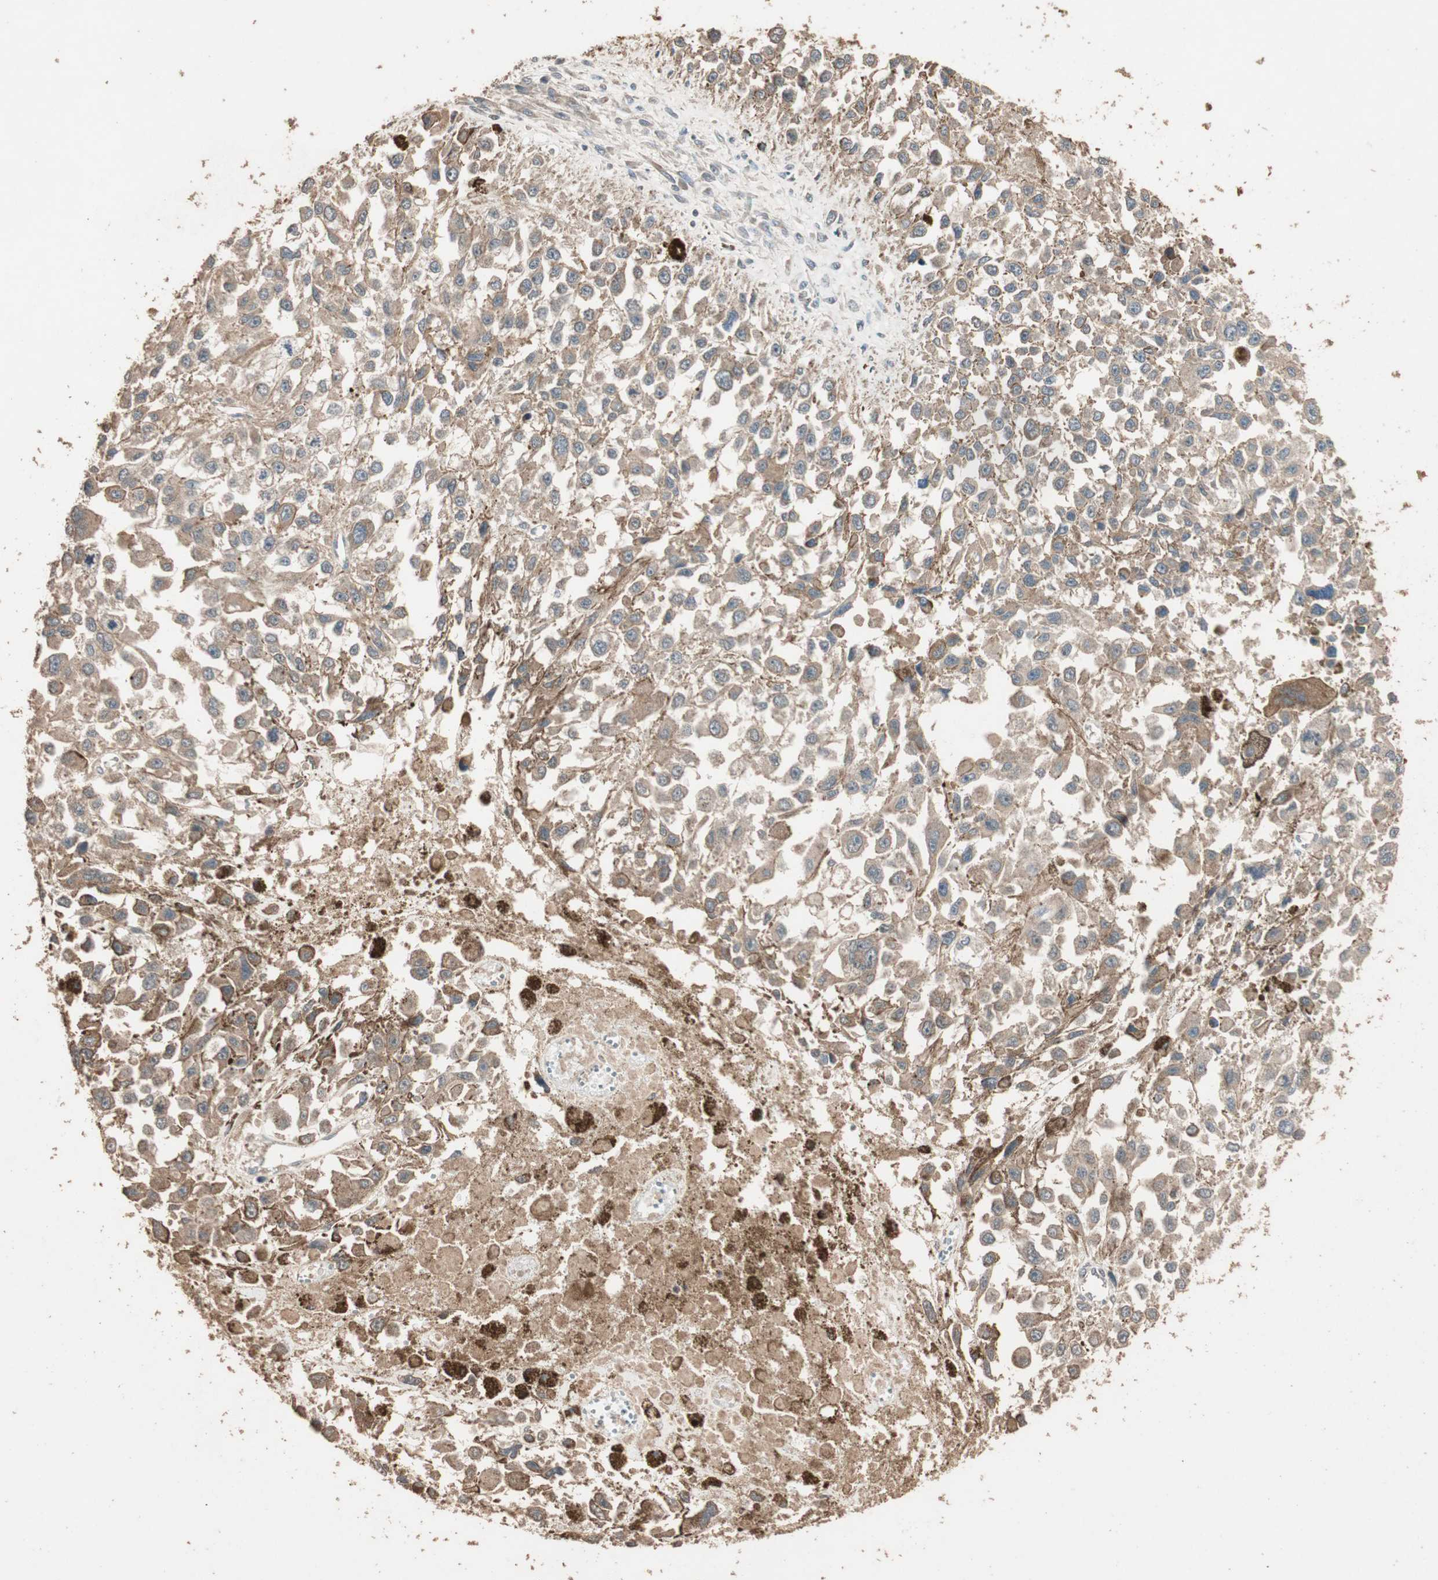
{"staining": {"intensity": "weak", "quantity": ">75%", "location": "cytoplasmic/membranous"}, "tissue": "melanoma", "cell_type": "Tumor cells", "image_type": "cancer", "snomed": [{"axis": "morphology", "description": "Malignant melanoma, Metastatic site"}, {"axis": "topography", "description": "Lymph node"}], "caption": "Protein analysis of melanoma tissue displays weak cytoplasmic/membranous positivity in about >75% of tumor cells.", "gene": "USP20", "patient": {"sex": "male", "age": 59}}